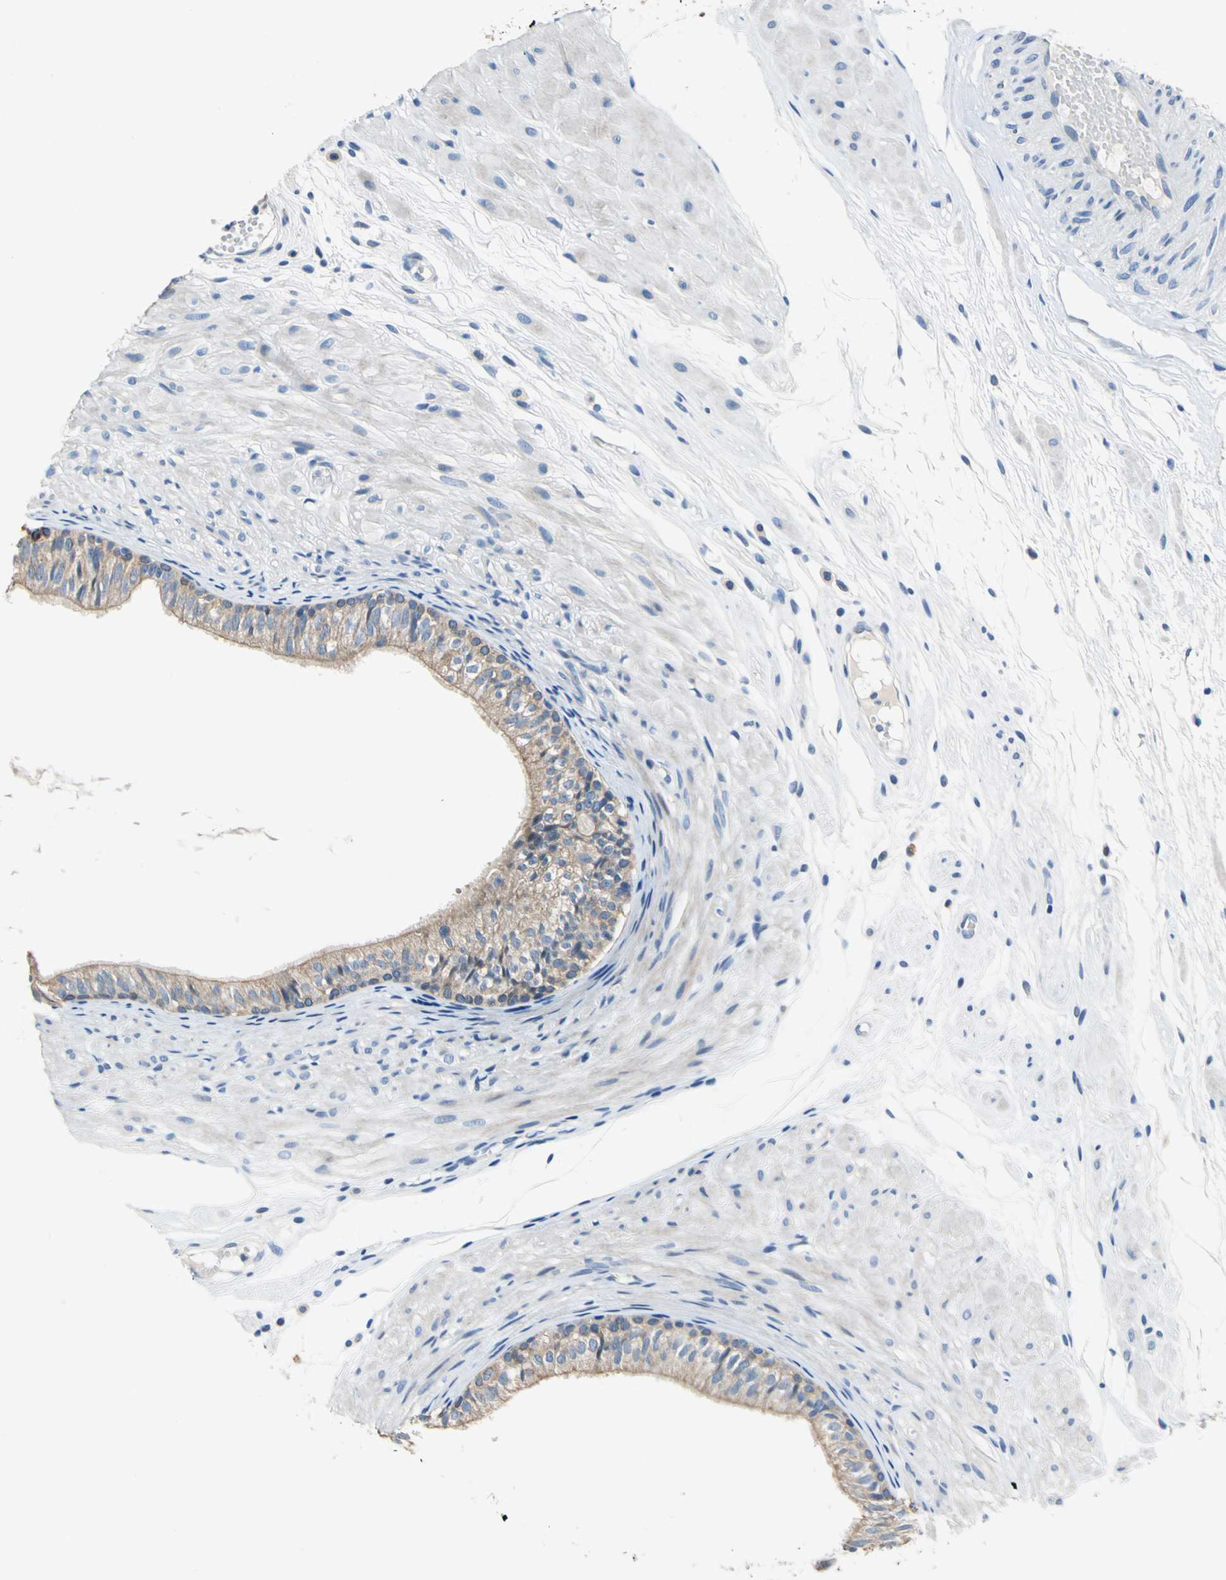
{"staining": {"intensity": "weak", "quantity": ">75%", "location": "cytoplasmic/membranous"}, "tissue": "epididymis", "cell_type": "Glandular cells", "image_type": "normal", "snomed": [{"axis": "morphology", "description": "Normal tissue, NOS"}, {"axis": "morphology", "description": "Atrophy, NOS"}, {"axis": "topography", "description": "Testis"}, {"axis": "topography", "description": "Epididymis"}], "caption": "A brown stain labels weak cytoplasmic/membranous positivity of a protein in glandular cells of unremarkable epididymis.", "gene": "RASD2", "patient": {"sex": "male", "age": 18}}